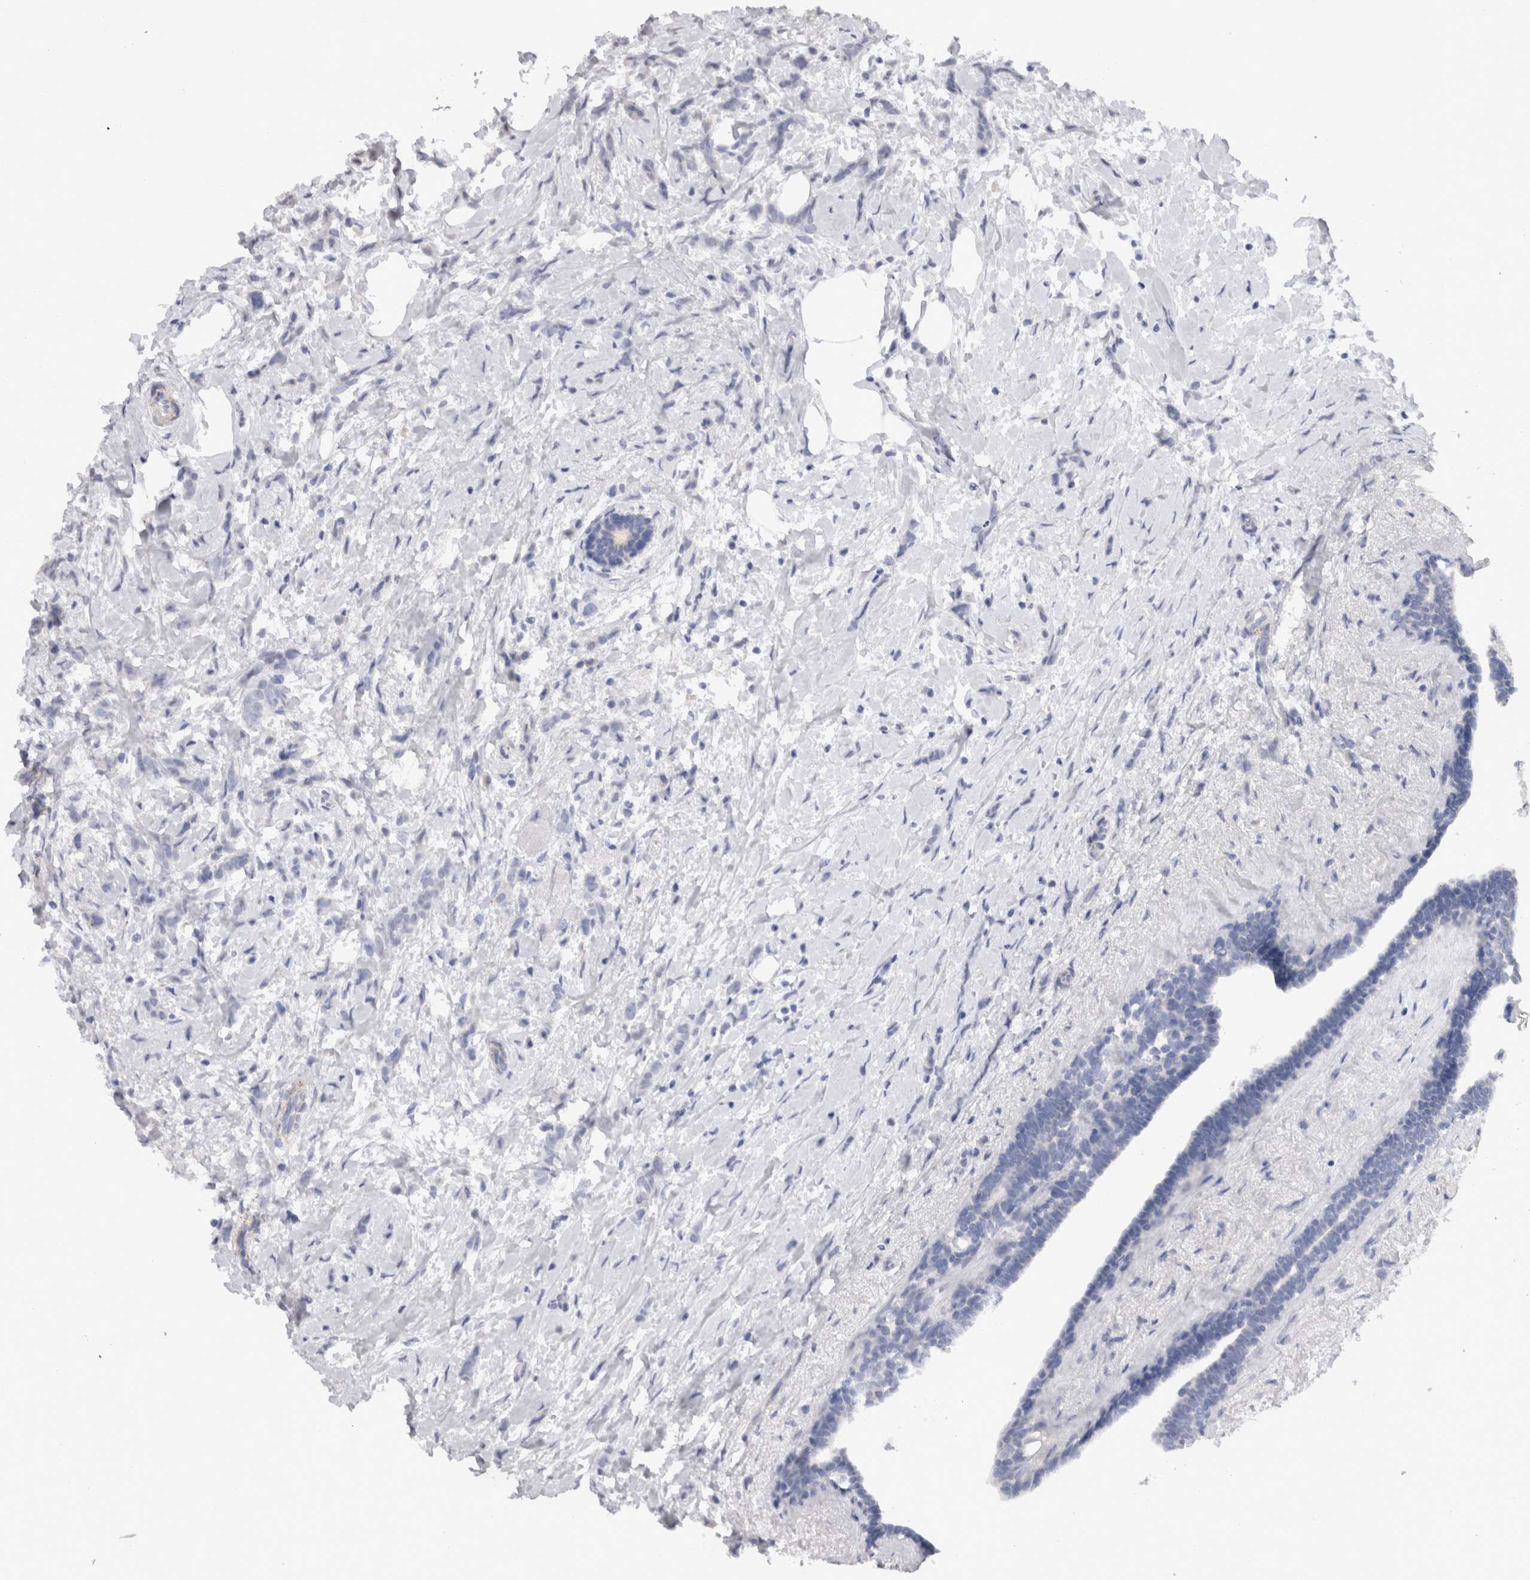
{"staining": {"intensity": "negative", "quantity": "none", "location": "none"}, "tissue": "breast cancer", "cell_type": "Tumor cells", "image_type": "cancer", "snomed": [{"axis": "morphology", "description": "Lobular carcinoma, in situ"}, {"axis": "morphology", "description": "Lobular carcinoma"}, {"axis": "topography", "description": "Breast"}], "caption": "Protein analysis of breast cancer (lobular carcinoma) displays no significant positivity in tumor cells. The staining was performed using DAB to visualize the protein expression in brown, while the nuclei were stained in blue with hematoxylin (Magnification: 20x).", "gene": "CDH6", "patient": {"sex": "female", "age": 41}}